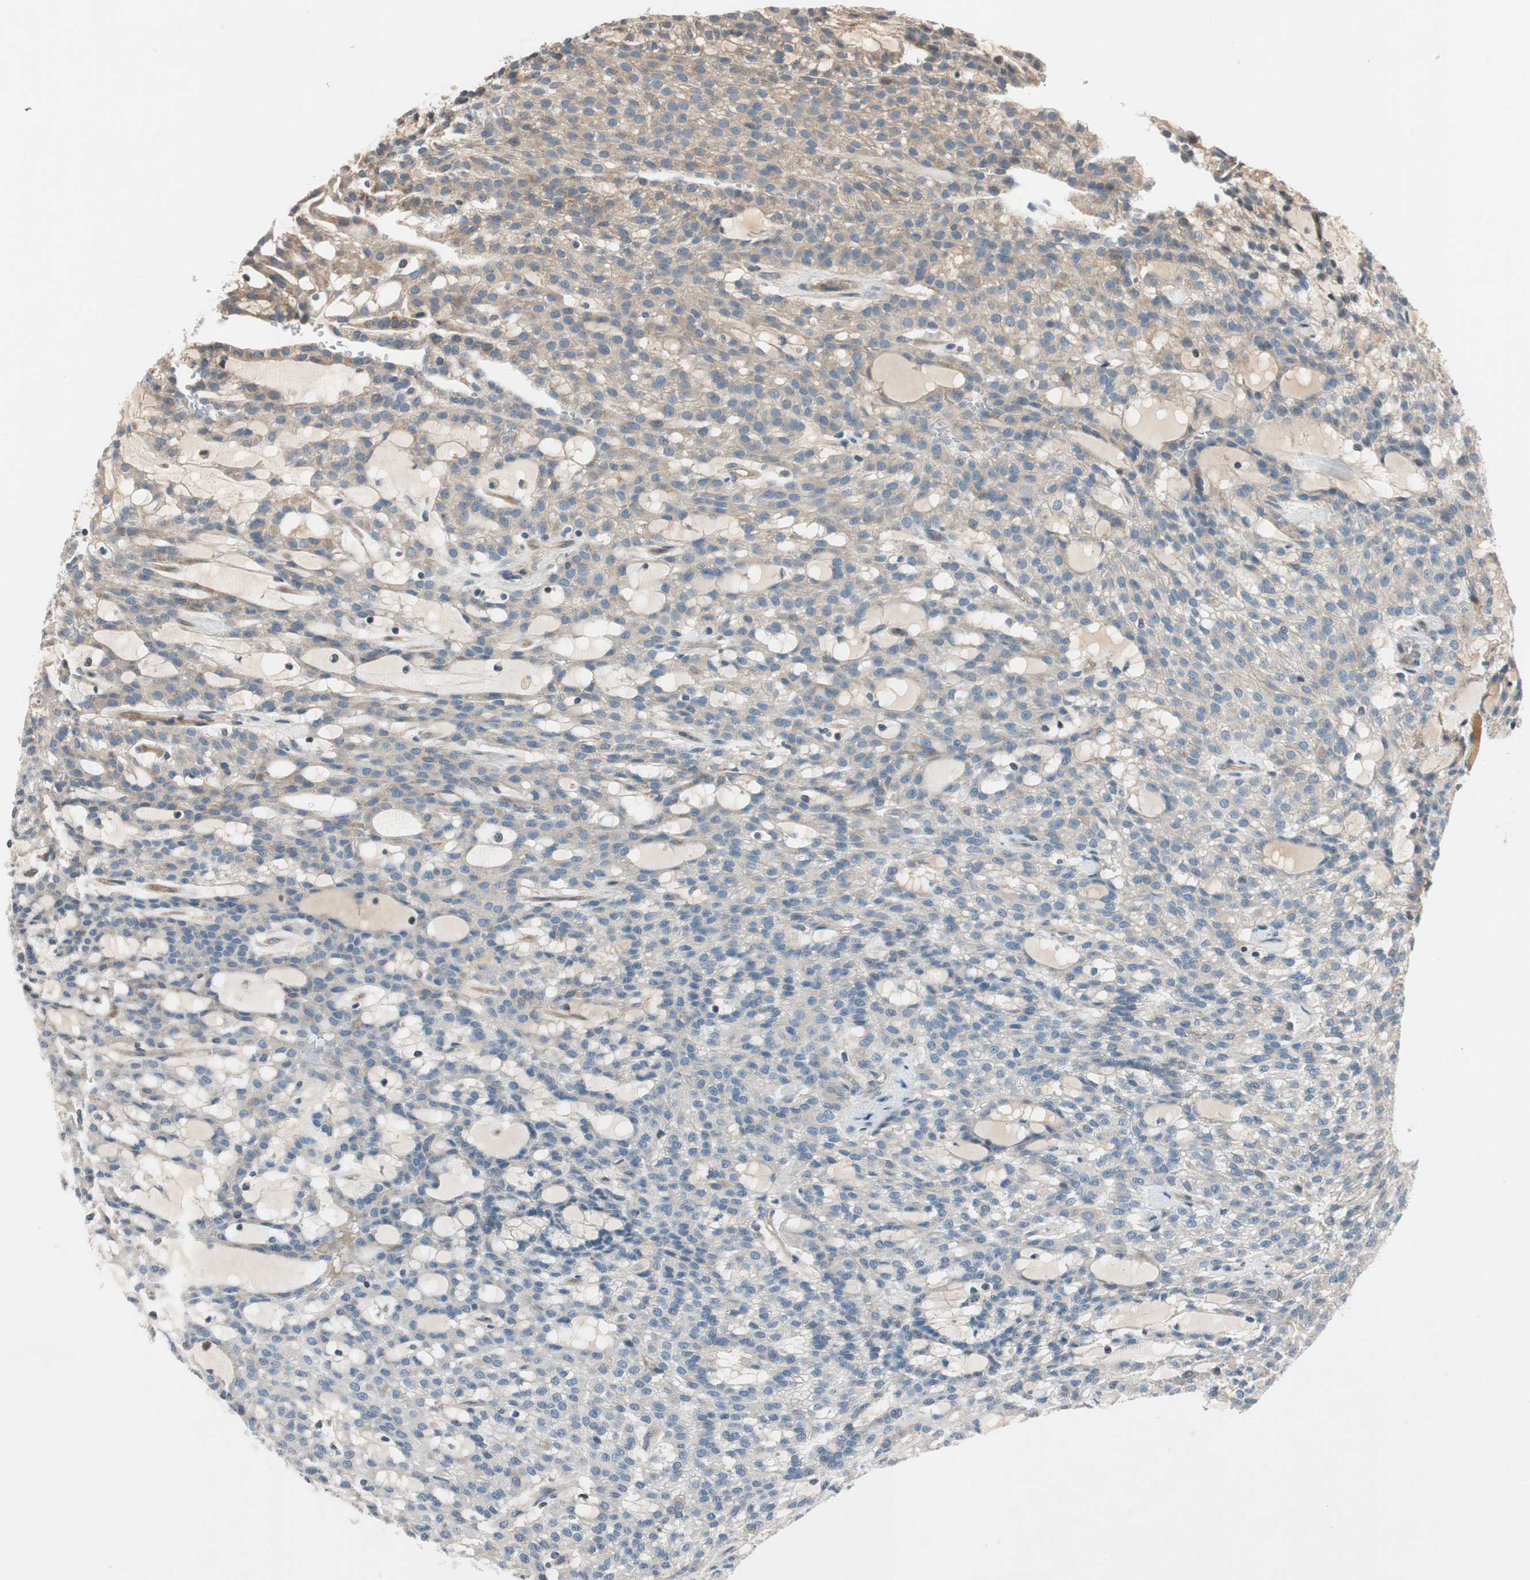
{"staining": {"intensity": "weak", "quantity": "25%-75%", "location": "cytoplasmic/membranous"}, "tissue": "renal cancer", "cell_type": "Tumor cells", "image_type": "cancer", "snomed": [{"axis": "morphology", "description": "Adenocarcinoma, NOS"}, {"axis": "topography", "description": "Kidney"}], "caption": "Renal adenocarcinoma tissue reveals weak cytoplasmic/membranous staining in about 25%-75% of tumor cells, visualized by immunohistochemistry.", "gene": "GCLM", "patient": {"sex": "male", "age": 63}}